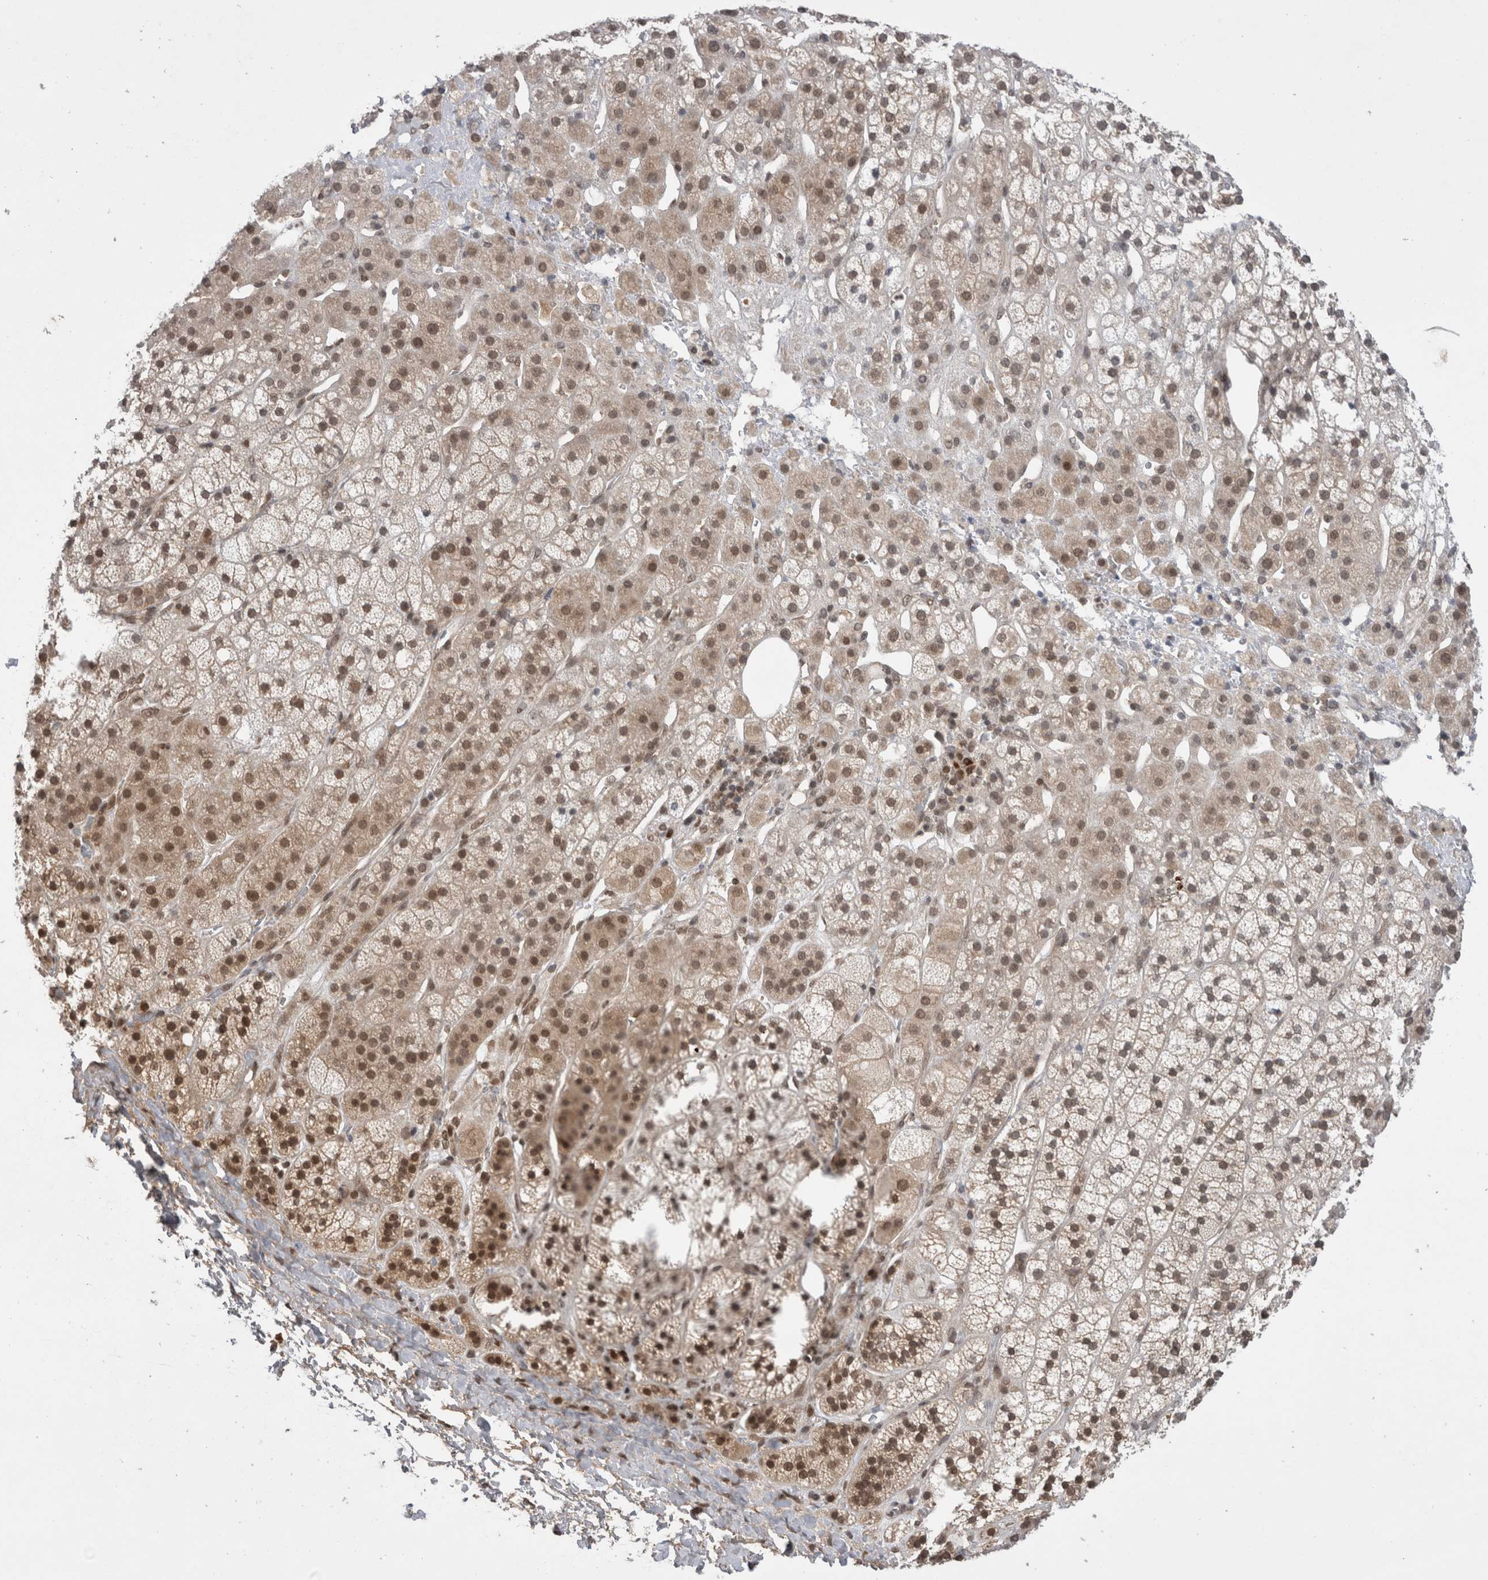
{"staining": {"intensity": "moderate", "quantity": "25%-75%", "location": "nuclear"}, "tissue": "adrenal gland", "cell_type": "Glandular cells", "image_type": "normal", "snomed": [{"axis": "morphology", "description": "Normal tissue, NOS"}, {"axis": "topography", "description": "Adrenal gland"}], "caption": "A histopathology image of adrenal gland stained for a protein shows moderate nuclear brown staining in glandular cells. The staining was performed using DAB (3,3'-diaminobenzidine) to visualize the protein expression in brown, while the nuclei were stained in blue with hematoxylin (Magnification: 20x).", "gene": "ZNF341", "patient": {"sex": "male", "age": 56}}